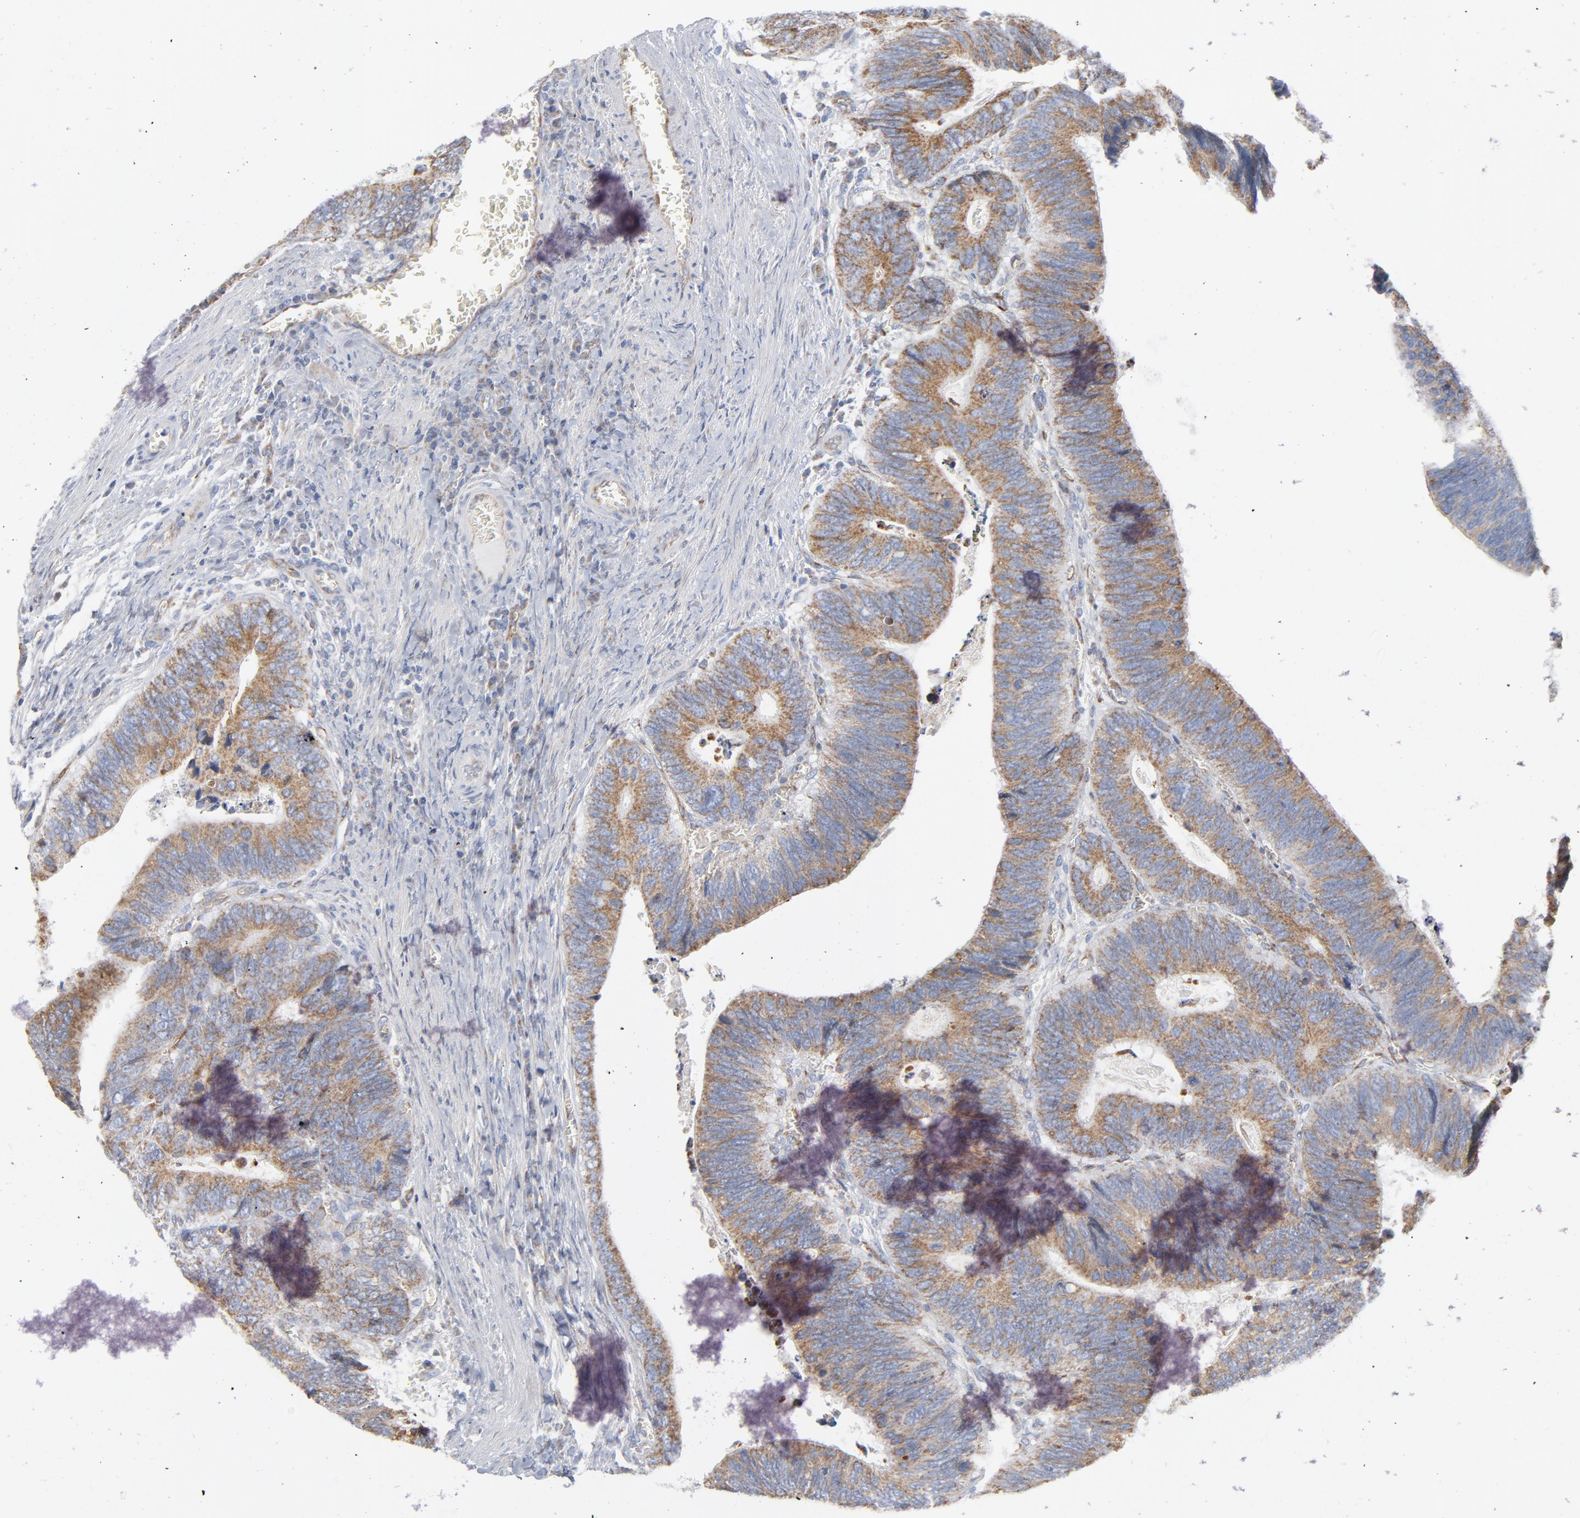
{"staining": {"intensity": "moderate", "quantity": ">75%", "location": "cytoplasmic/membranous"}, "tissue": "colorectal cancer", "cell_type": "Tumor cells", "image_type": "cancer", "snomed": [{"axis": "morphology", "description": "Adenocarcinoma, NOS"}, {"axis": "topography", "description": "Colon"}], "caption": "Immunohistochemistry (IHC) (DAB (3,3'-diaminobenzidine)) staining of adenocarcinoma (colorectal) demonstrates moderate cytoplasmic/membranous protein staining in about >75% of tumor cells.", "gene": "OXA1L", "patient": {"sex": "male", "age": 72}}